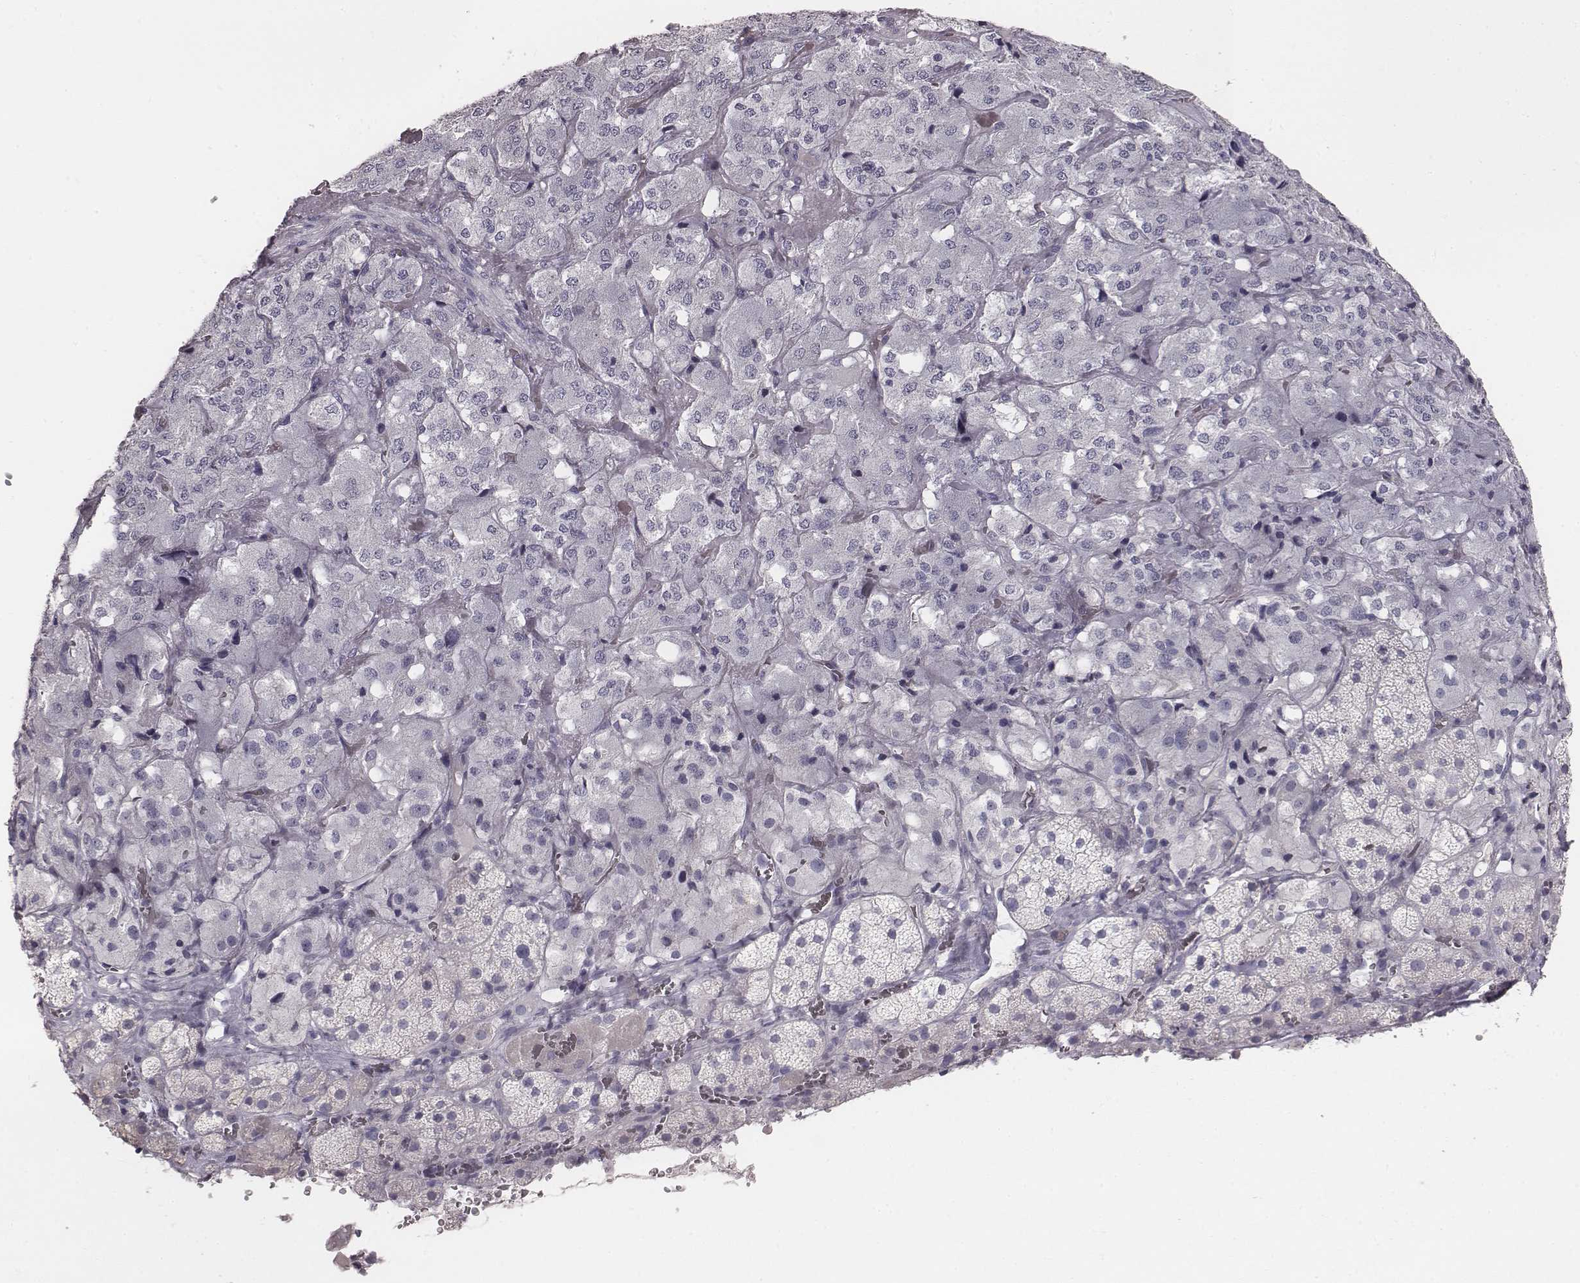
{"staining": {"intensity": "negative", "quantity": "none", "location": "none"}, "tissue": "adrenal gland", "cell_type": "Glandular cells", "image_type": "normal", "snomed": [{"axis": "morphology", "description": "Normal tissue, NOS"}, {"axis": "topography", "description": "Adrenal gland"}], "caption": "This micrograph is of normal adrenal gland stained with IHC to label a protein in brown with the nuclei are counter-stained blue. There is no staining in glandular cells.", "gene": "MYH6", "patient": {"sex": "male", "age": 57}}